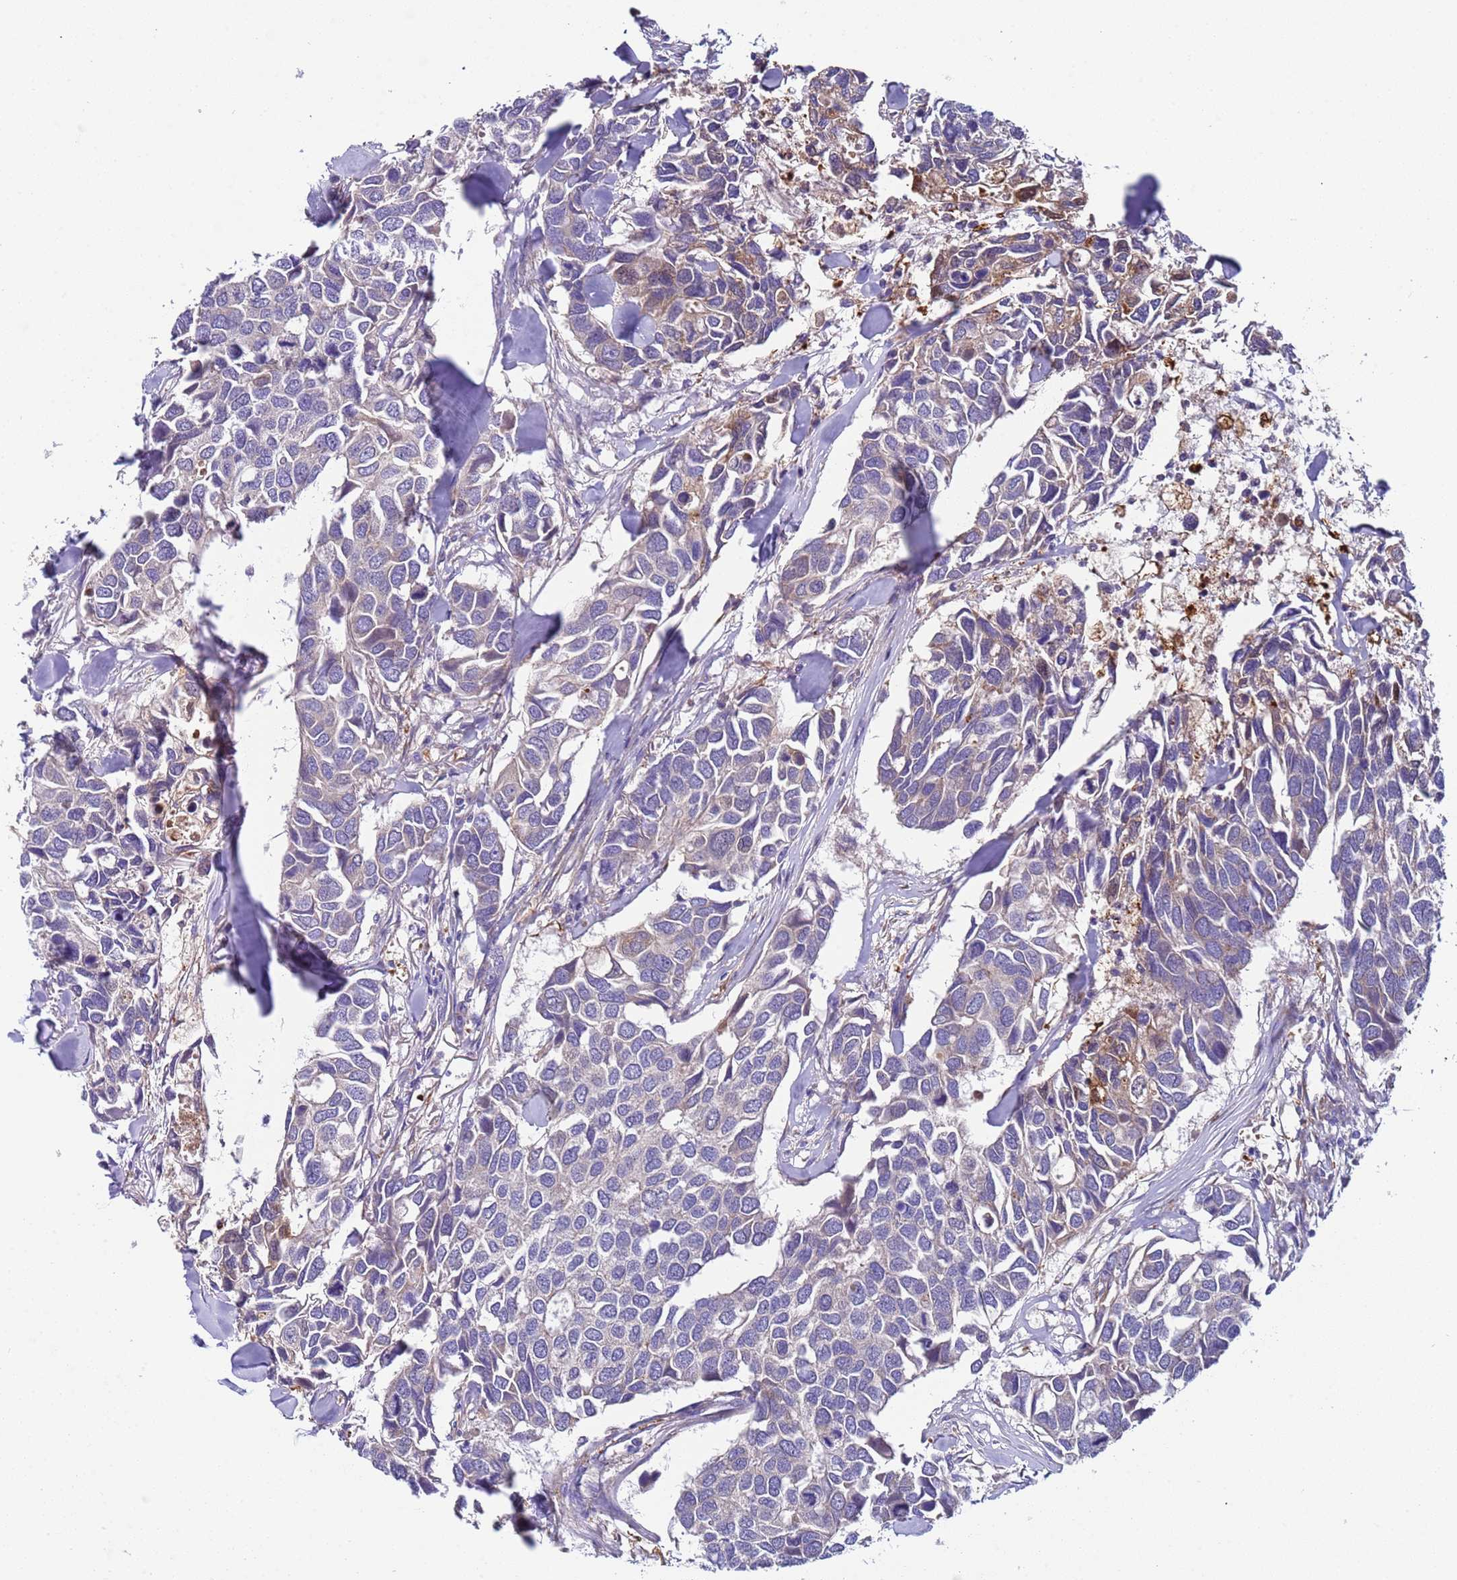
{"staining": {"intensity": "weak", "quantity": "<25%", "location": "cytoplasmic/membranous"}, "tissue": "breast cancer", "cell_type": "Tumor cells", "image_type": "cancer", "snomed": [{"axis": "morphology", "description": "Duct carcinoma"}, {"axis": "topography", "description": "Breast"}], "caption": "IHC photomicrograph of neoplastic tissue: human breast cancer stained with DAB (3,3'-diaminobenzidine) shows no significant protein staining in tumor cells.", "gene": "PAQR7", "patient": {"sex": "female", "age": 83}}